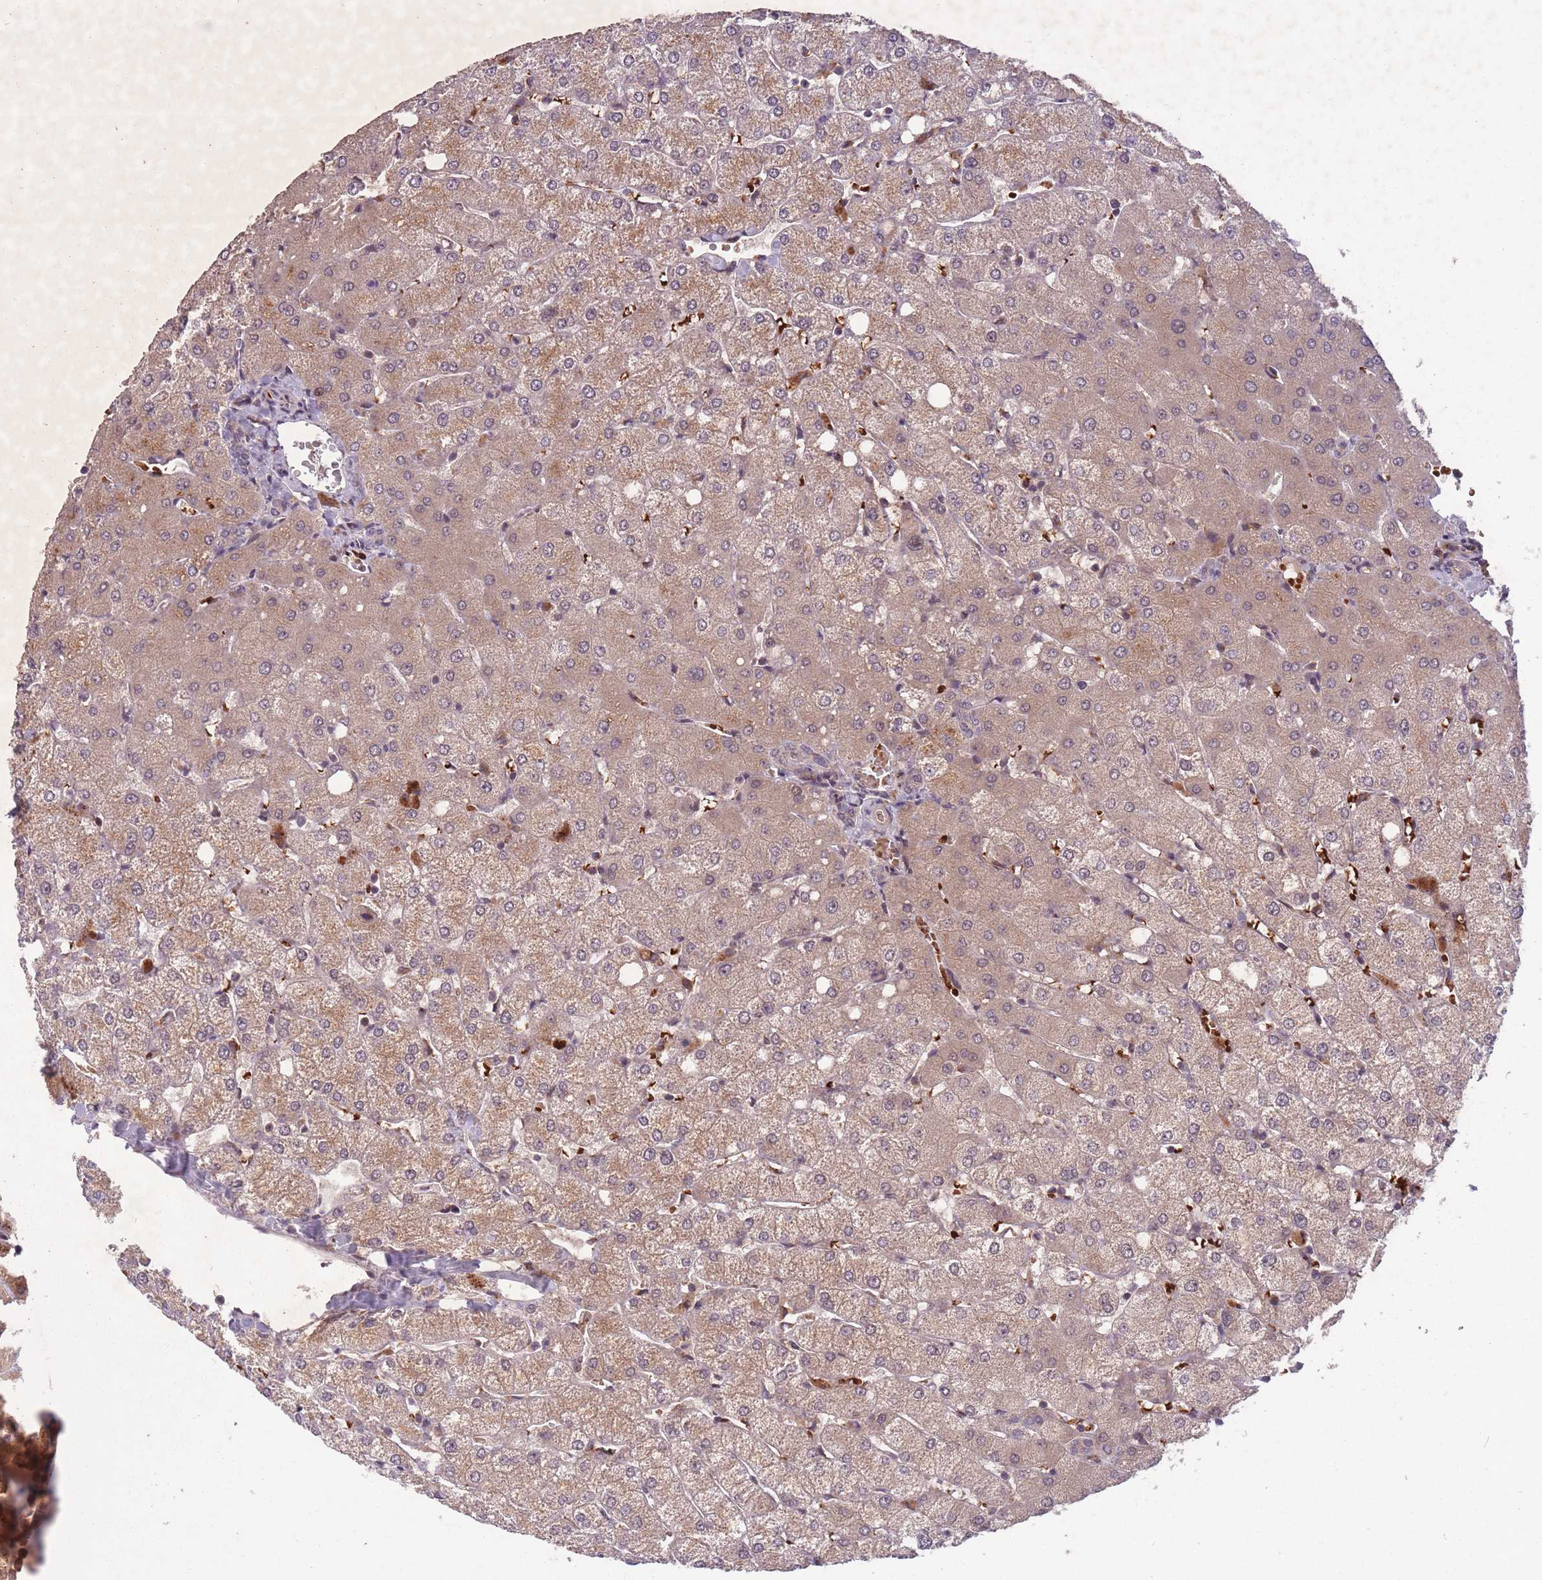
{"staining": {"intensity": "negative", "quantity": "none", "location": "none"}, "tissue": "liver", "cell_type": "Cholangiocytes", "image_type": "normal", "snomed": [{"axis": "morphology", "description": "Normal tissue, NOS"}, {"axis": "topography", "description": "Liver"}], "caption": "IHC image of benign liver stained for a protein (brown), which displays no staining in cholangiocytes.", "gene": "SECTM1", "patient": {"sex": "female", "age": 54}}